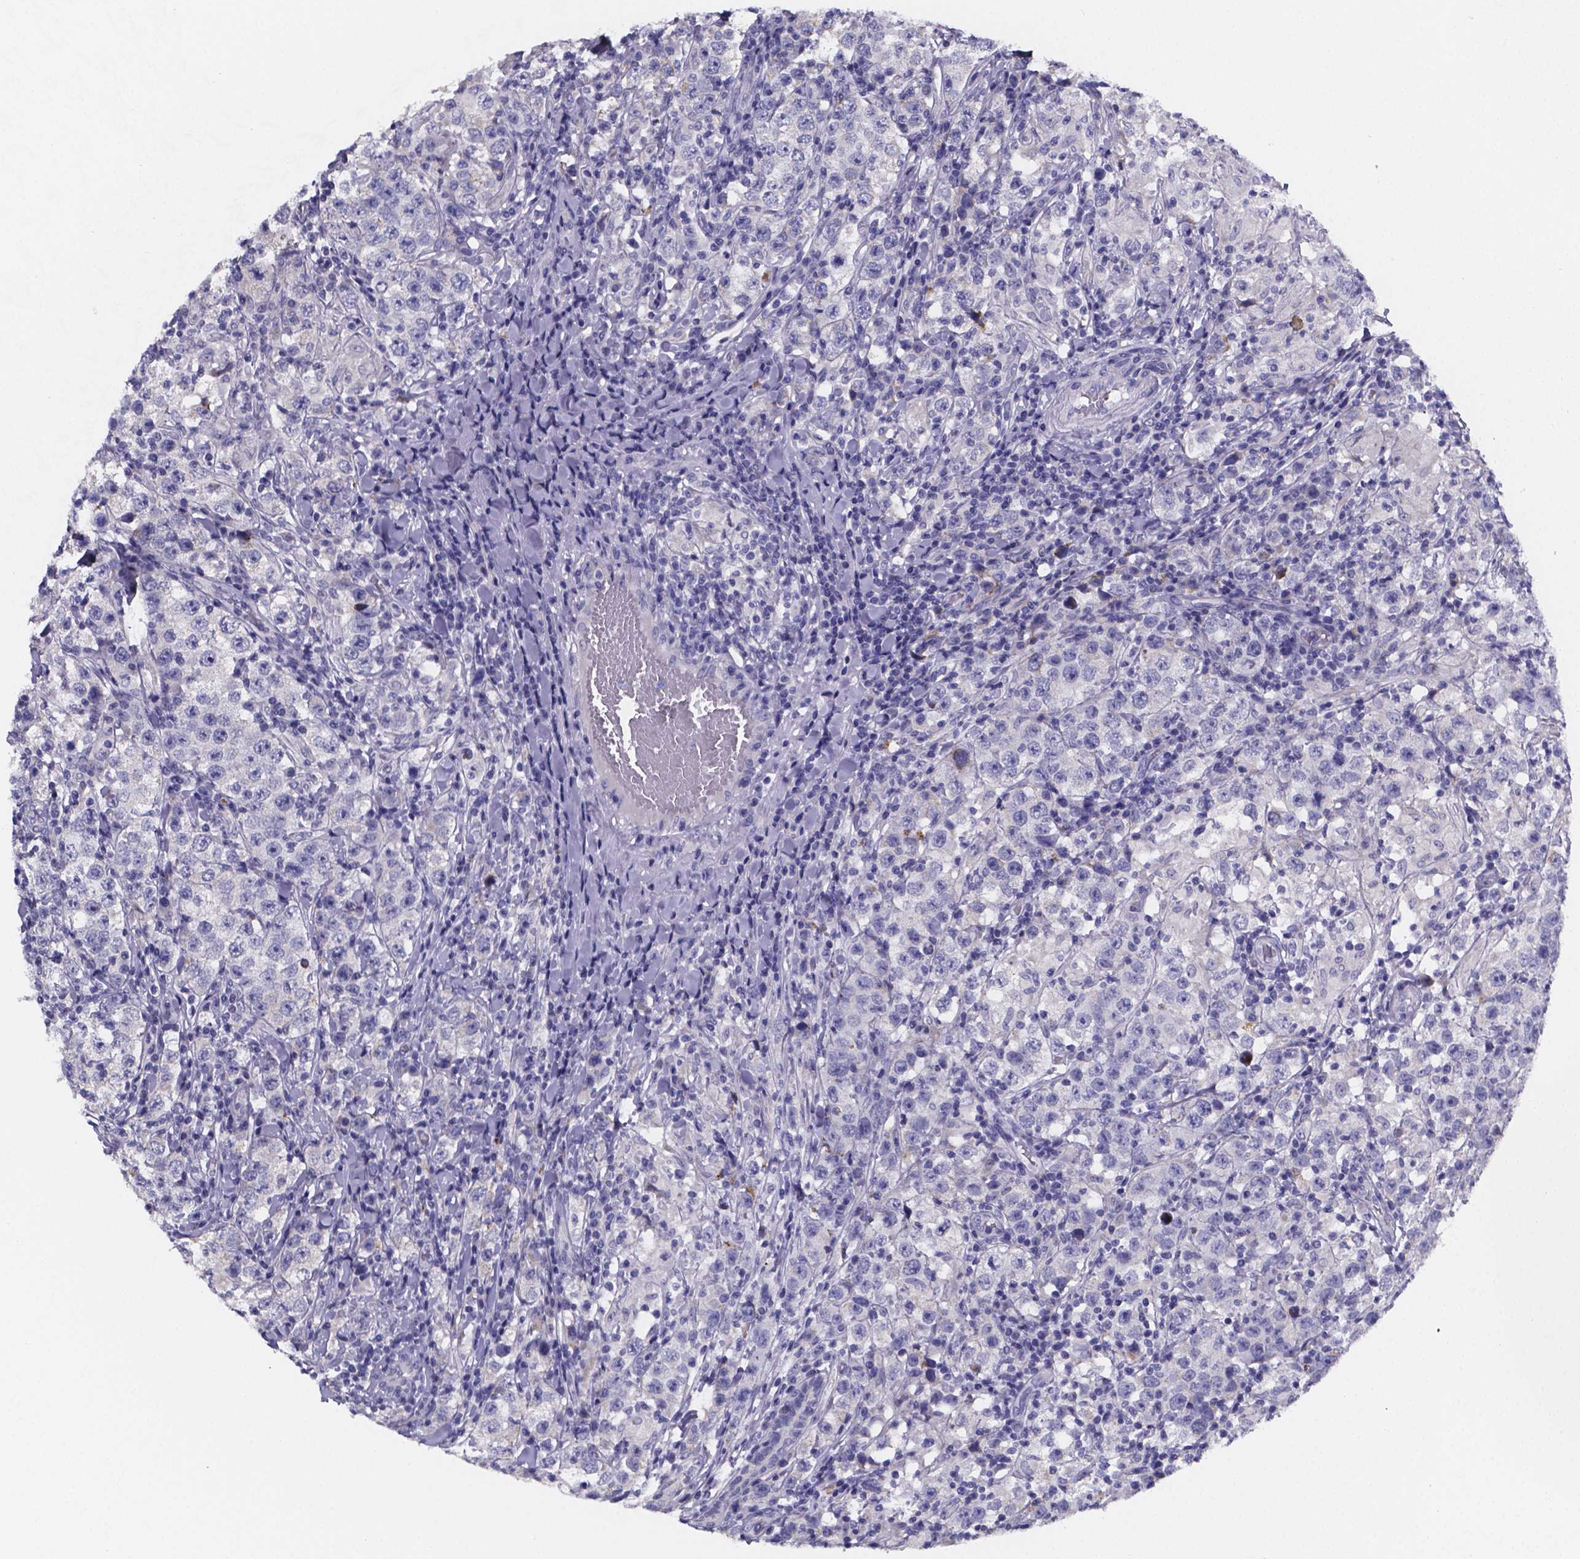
{"staining": {"intensity": "negative", "quantity": "none", "location": "none"}, "tissue": "testis cancer", "cell_type": "Tumor cells", "image_type": "cancer", "snomed": [{"axis": "morphology", "description": "Seminoma, NOS"}, {"axis": "morphology", "description": "Carcinoma, Embryonal, NOS"}, {"axis": "topography", "description": "Testis"}], "caption": "This photomicrograph is of testis cancer stained with immunohistochemistry (IHC) to label a protein in brown with the nuclei are counter-stained blue. There is no positivity in tumor cells.", "gene": "PAH", "patient": {"sex": "male", "age": 41}}